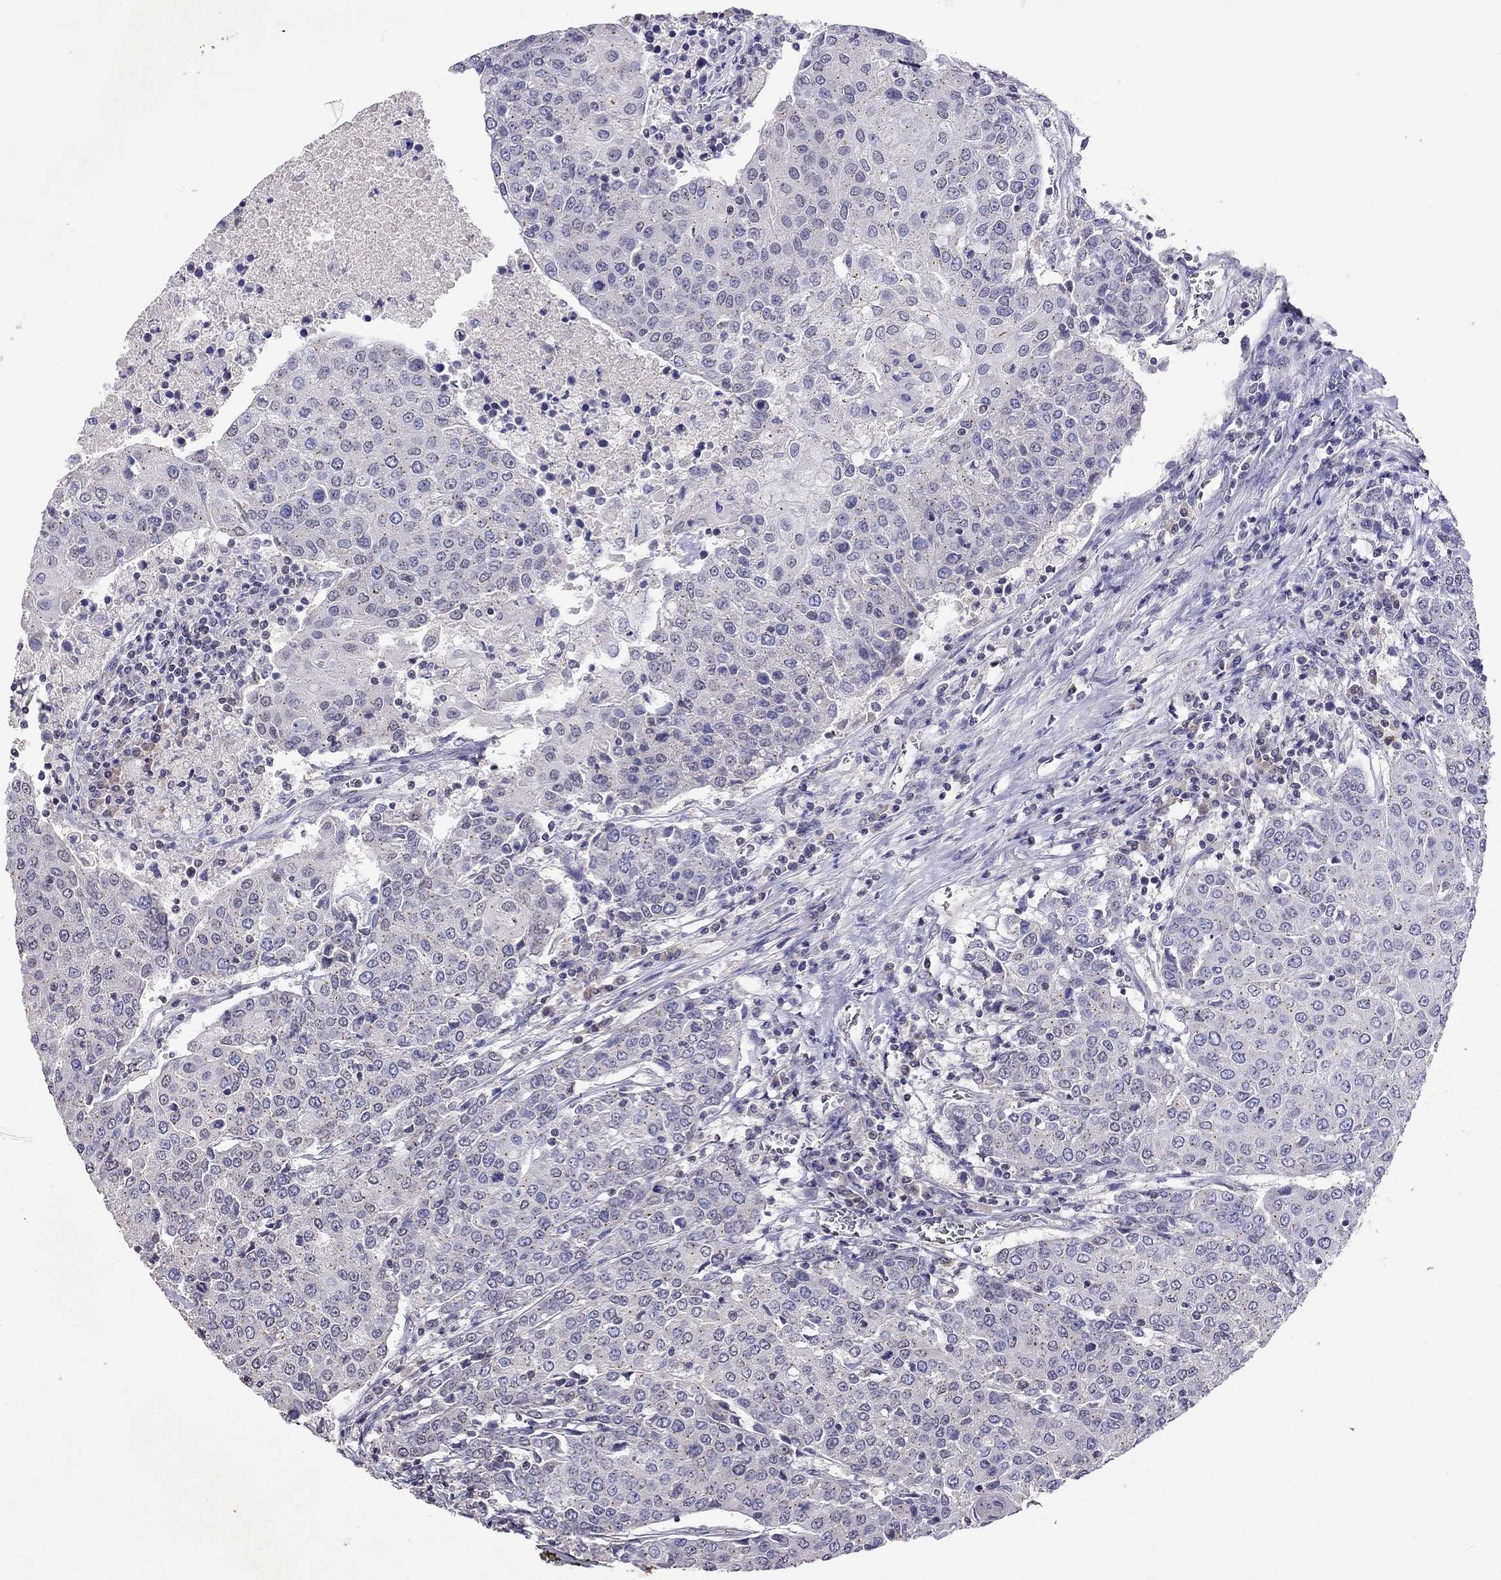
{"staining": {"intensity": "negative", "quantity": "none", "location": "none"}, "tissue": "urothelial cancer", "cell_type": "Tumor cells", "image_type": "cancer", "snomed": [{"axis": "morphology", "description": "Urothelial carcinoma, High grade"}, {"axis": "topography", "description": "Urinary bladder"}], "caption": "Photomicrograph shows no protein staining in tumor cells of urothelial carcinoma (high-grade) tissue. Brightfield microscopy of IHC stained with DAB (3,3'-diaminobenzidine) (brown) and hematoxylin (blue), captured at high magnification.", "gene": "WNK3", "patient": {"sex": "female", "age": 85}}